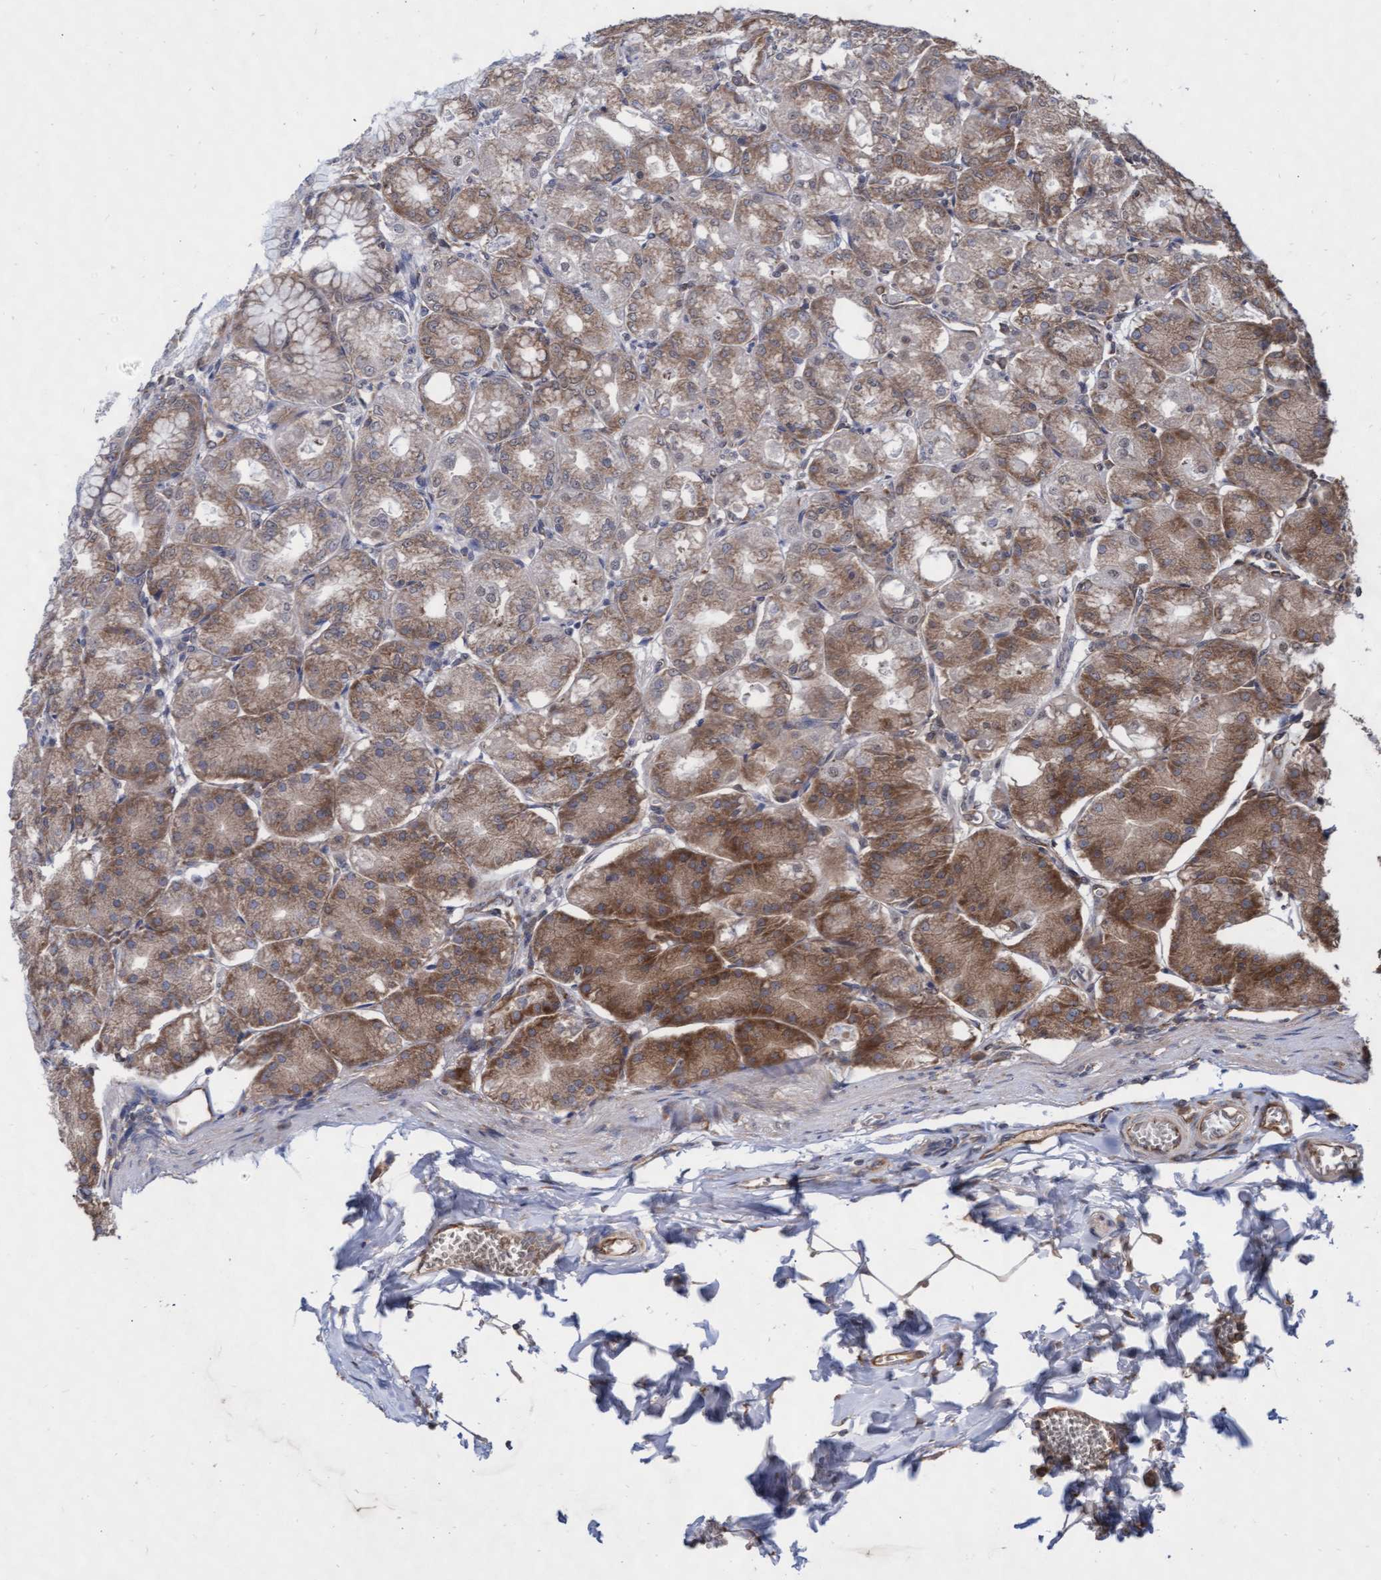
{"staining": {"intensity": "strong", "quantity": "25%-75%", "location": "cytoplasmic/membranous"}, "tissue": "stomach", "cell_type": "Glandular cells", "image_type": "normal", "snomed": [{"axis": "morphology", "description": "Normal tissue, NOS"}, {"axis": "topography", "description": "Stomach, lower"}], "caption": "Protein staining of benign stomach shows strong cytoplasmic/membranous staining in approximately 25%-75% of glandular cells.", "gene": "ABCF2", "patient": {"sex": "male", "age": 71}}